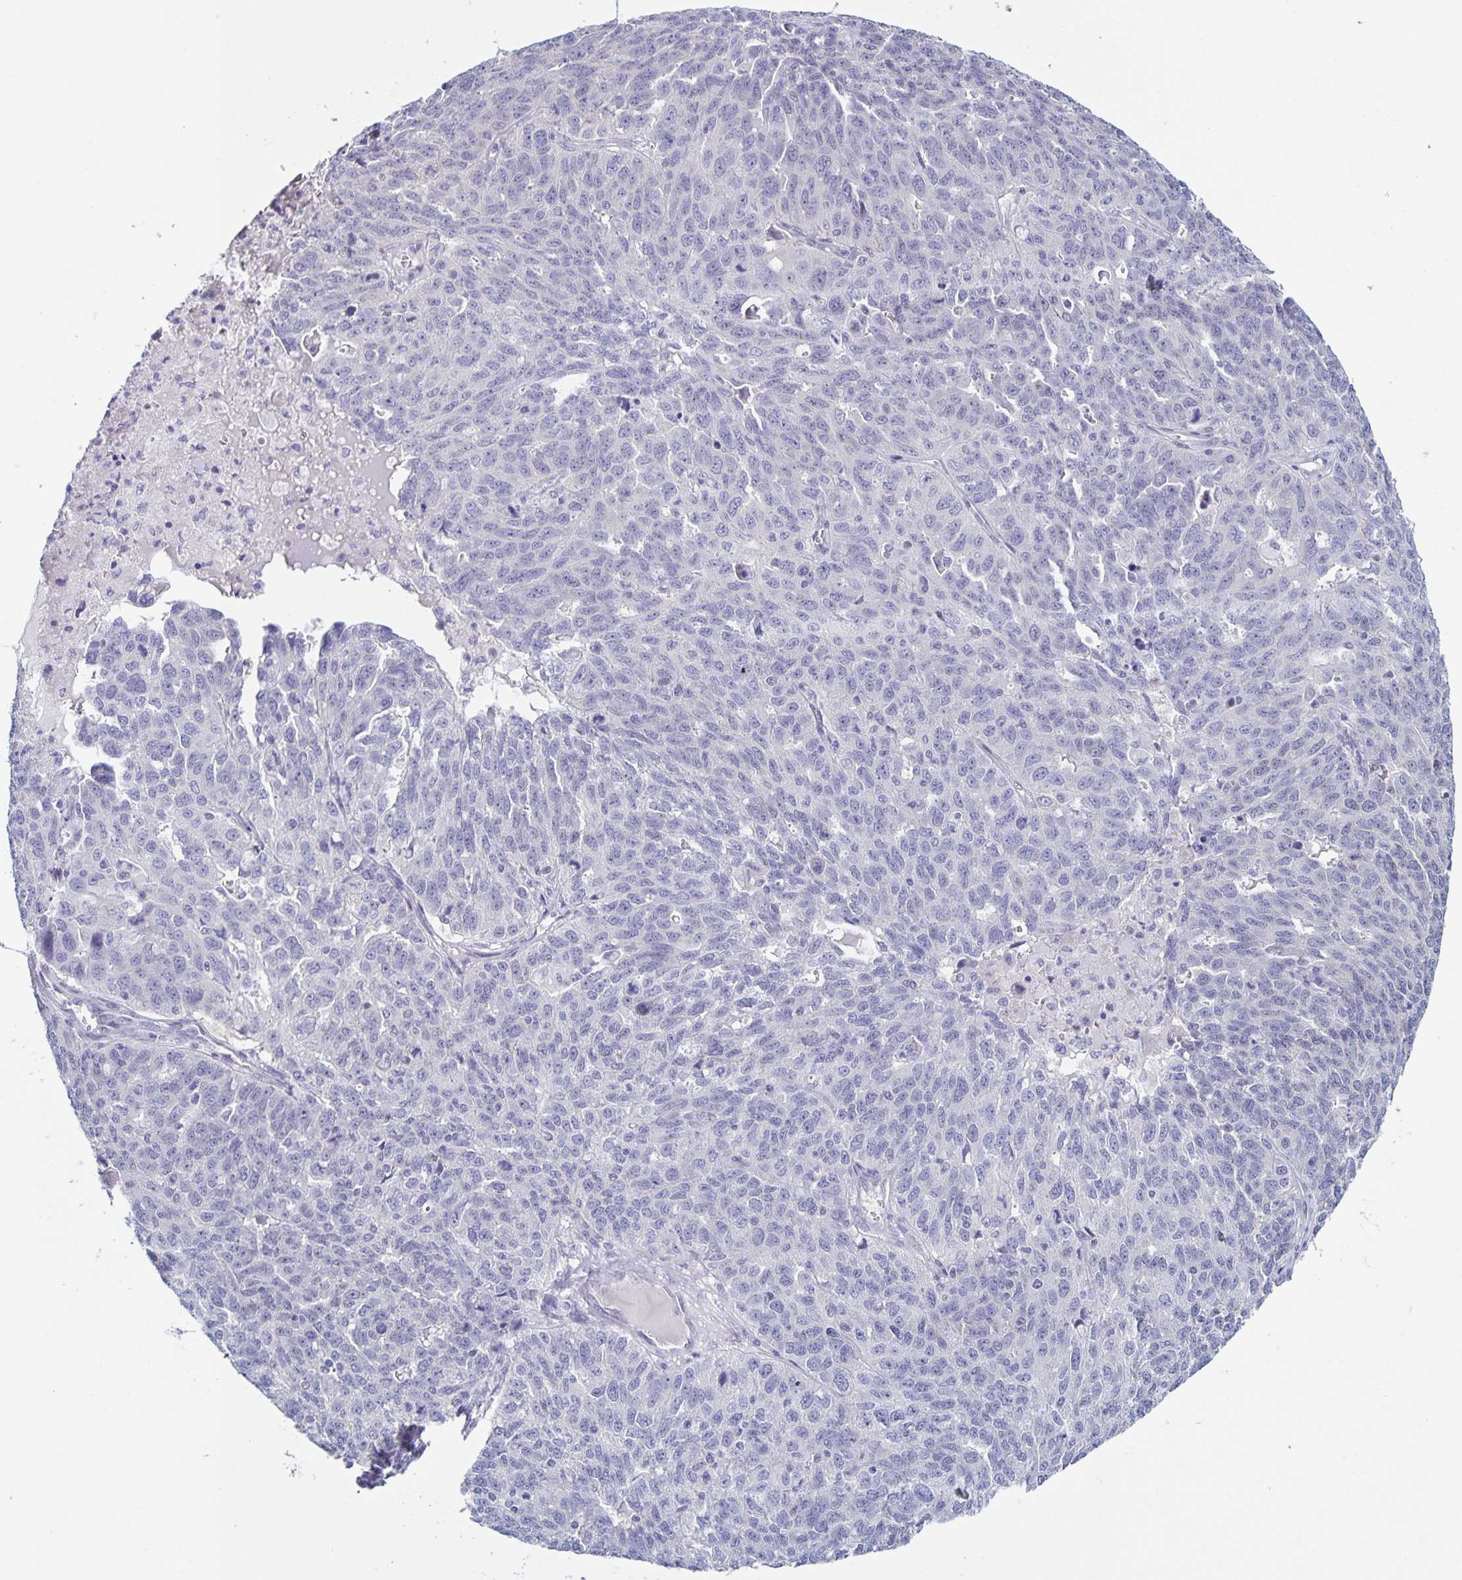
{"staining": {"intensity": "negative", "quantity": "none", "location": "none"}, "tissue": "ovarian cancer", "cell_type": "Tumor cells", "image_type": "cancer", "snomed": [{"axis": "morphology", "description": "Cystadenocarcinoma, serous, NOS"}, {"axis": "topography", "description": "Ovary"}], "caption": "Immunohistochemistry (IHC) micrograph of neoplastic tissue: serous cystadenocarcinoma (ovarian) stained with DAB shows no significant protein expression in tumor cells.", "gene": "SYNE2", "patient": {"sex": "female", "age": 71}}